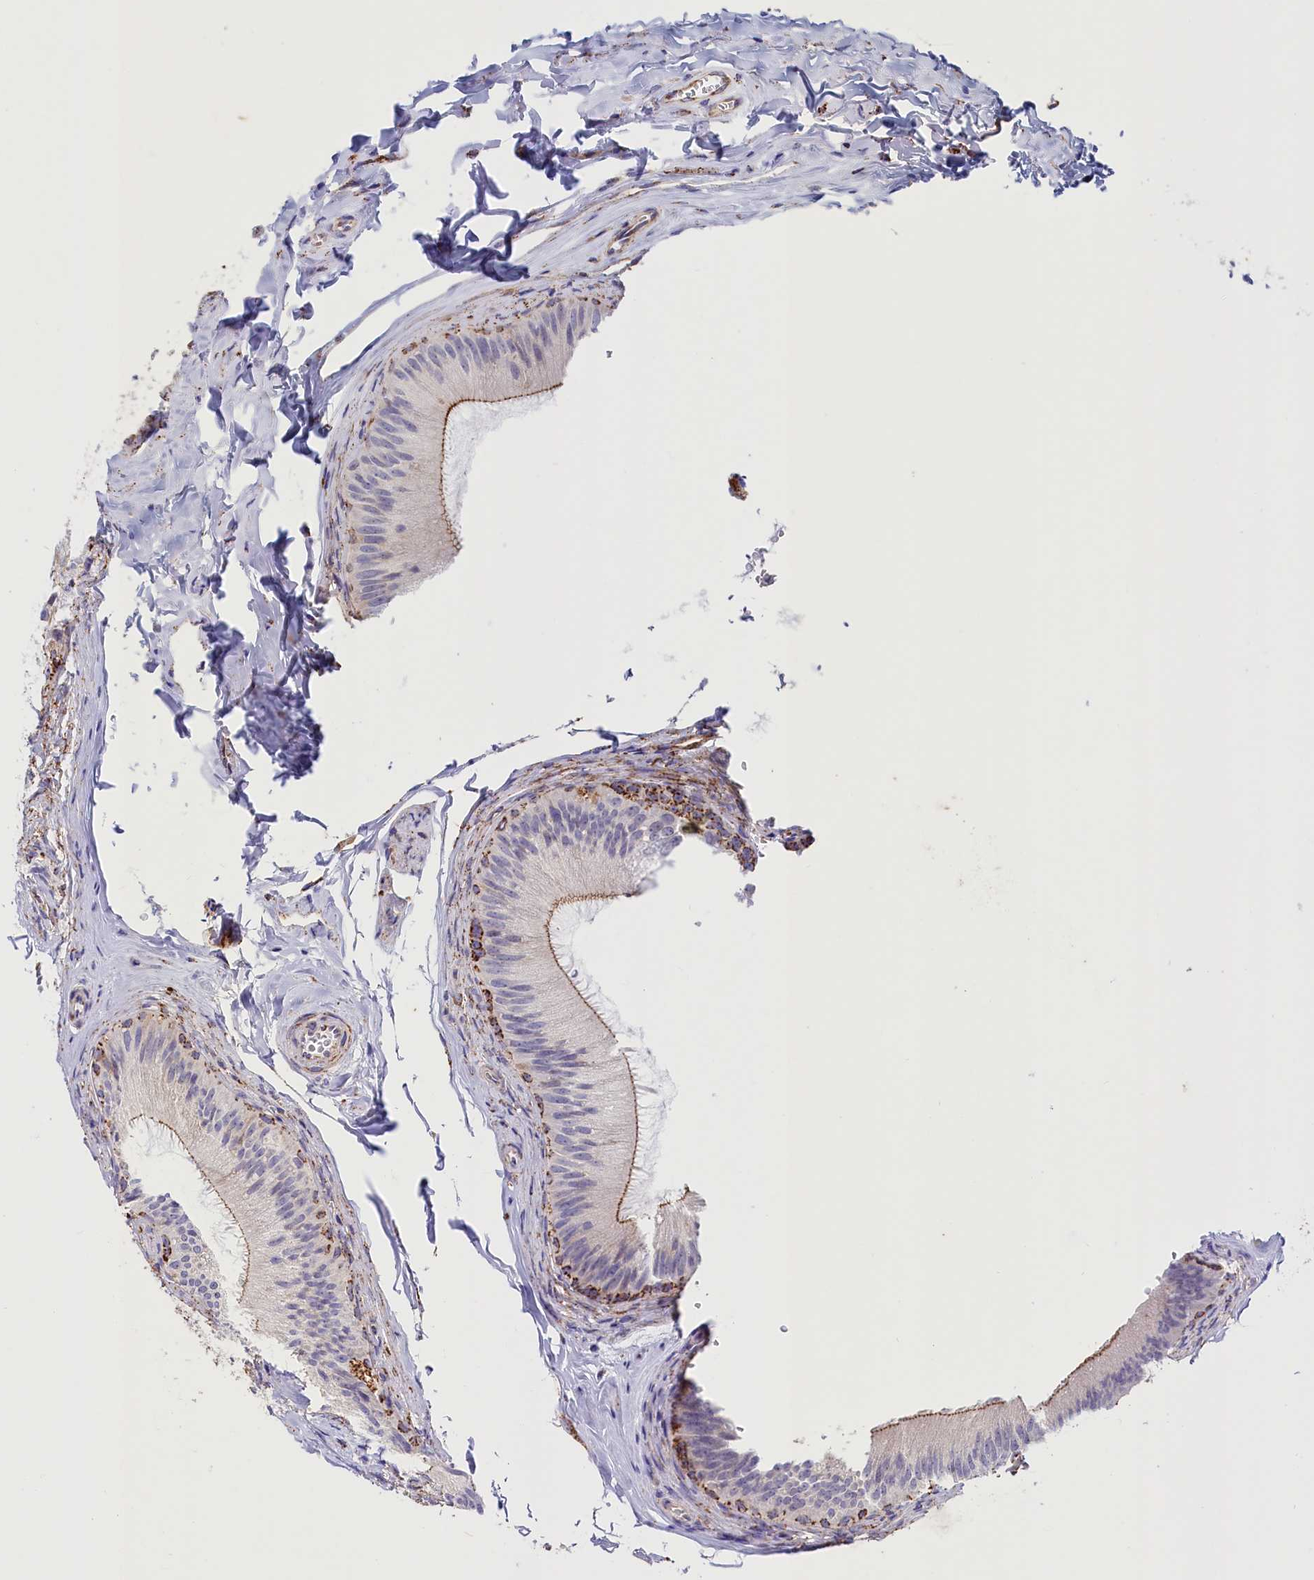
{"staining": {"intensity": "strong", "quantity": "<25%", "location": "cytoplasmic/membranous"}, "tissue": "epididymis", "cell_type": "Glandular cells", "image_type": "normal", "snomed": [{"axis": "morphology", "description": "Normal tissue, NOS"}, {"axis": "topography", "description": "Epididymis"}], "caption": "This is a photomicrograph of immunohistochemistry staining of unremarkable epididymis, which shows strong expression in the cytoplasmic/membranous of glandular cells.", "gene": "AKTIP", "patient": {"sex": "male", "age": 46}}